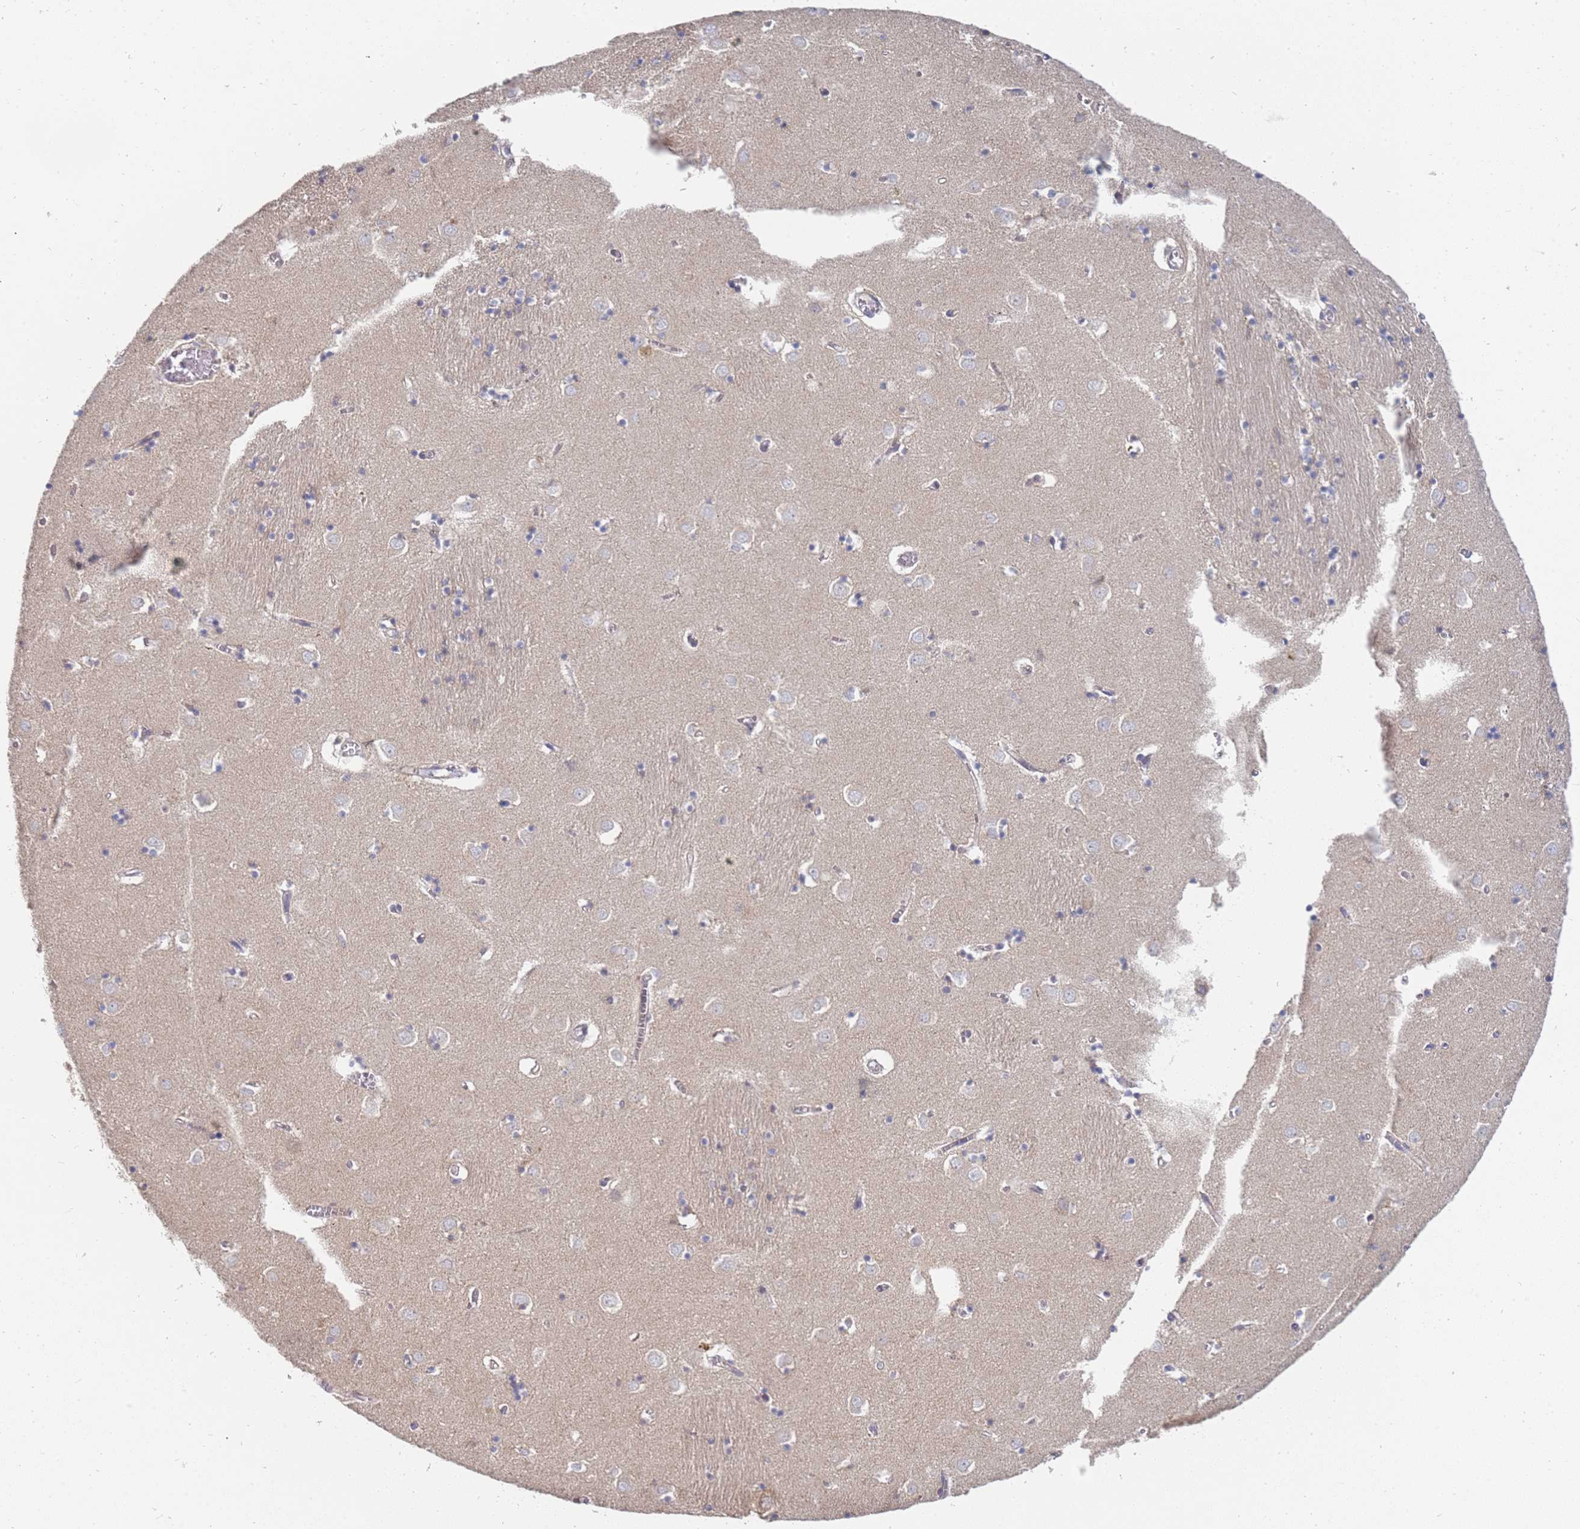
{"staining": {"intensity": "weak", "quantity": "<25%", "location": "cytoplasmic/membranous"}, "tissue": "caudate", "cell_type": "Glial cells", "image_type": "normal", "snomed": [{"axis": "morphology", "description": "Normal tissue, NOS"}, {"axis": "topography", "description": "Lateral ventricle wall"}], "caption": "Immunohistochemistry photomicrograph of benign human caudate stained for a protein (brown), which shows no positivity in glial cells. Nuclei are stained in blue.", "gene": "VRK2", "patient": {"sex": "male", "age": 70}}